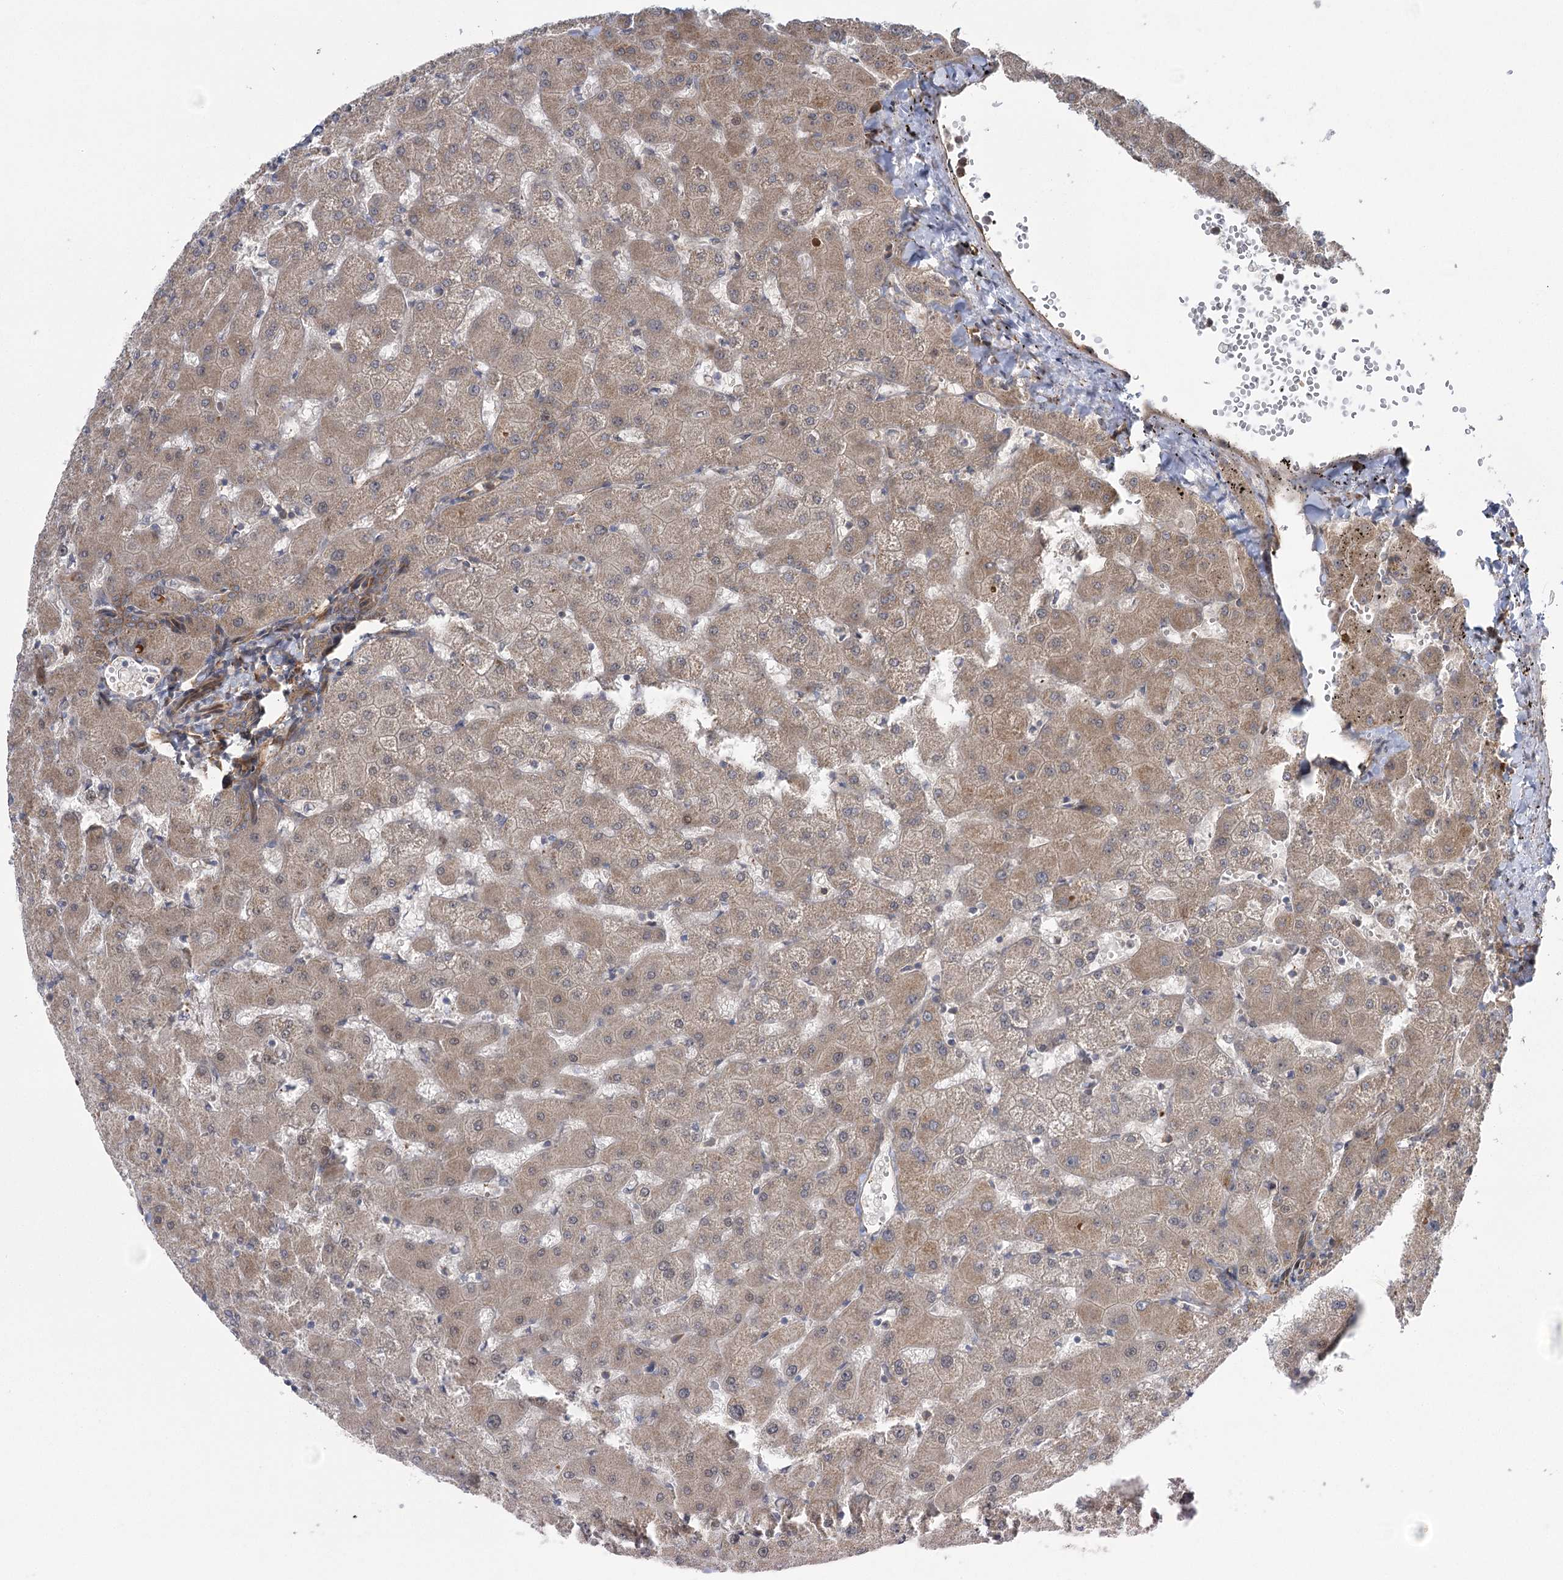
{"staining": {"intensity": "weak", "quantity": "25%-75%", "location": "cytoplasmic/membranous"}, "tissue": "liver", "cell_type": "Cholangiocytes", "image_type": "normal", "snomed": [{"axis": "morphology", "description": "Normal tissue, NOS"}, {"axis": "topography", "description": "Liver"}], "caption": "An image of liver stained for a protein demonstrates weak cytoplasmic/membranous brown staining in cholangiocytes.", "gene": "KCNN2", "patient": {"sex": "female", "age": 63}}